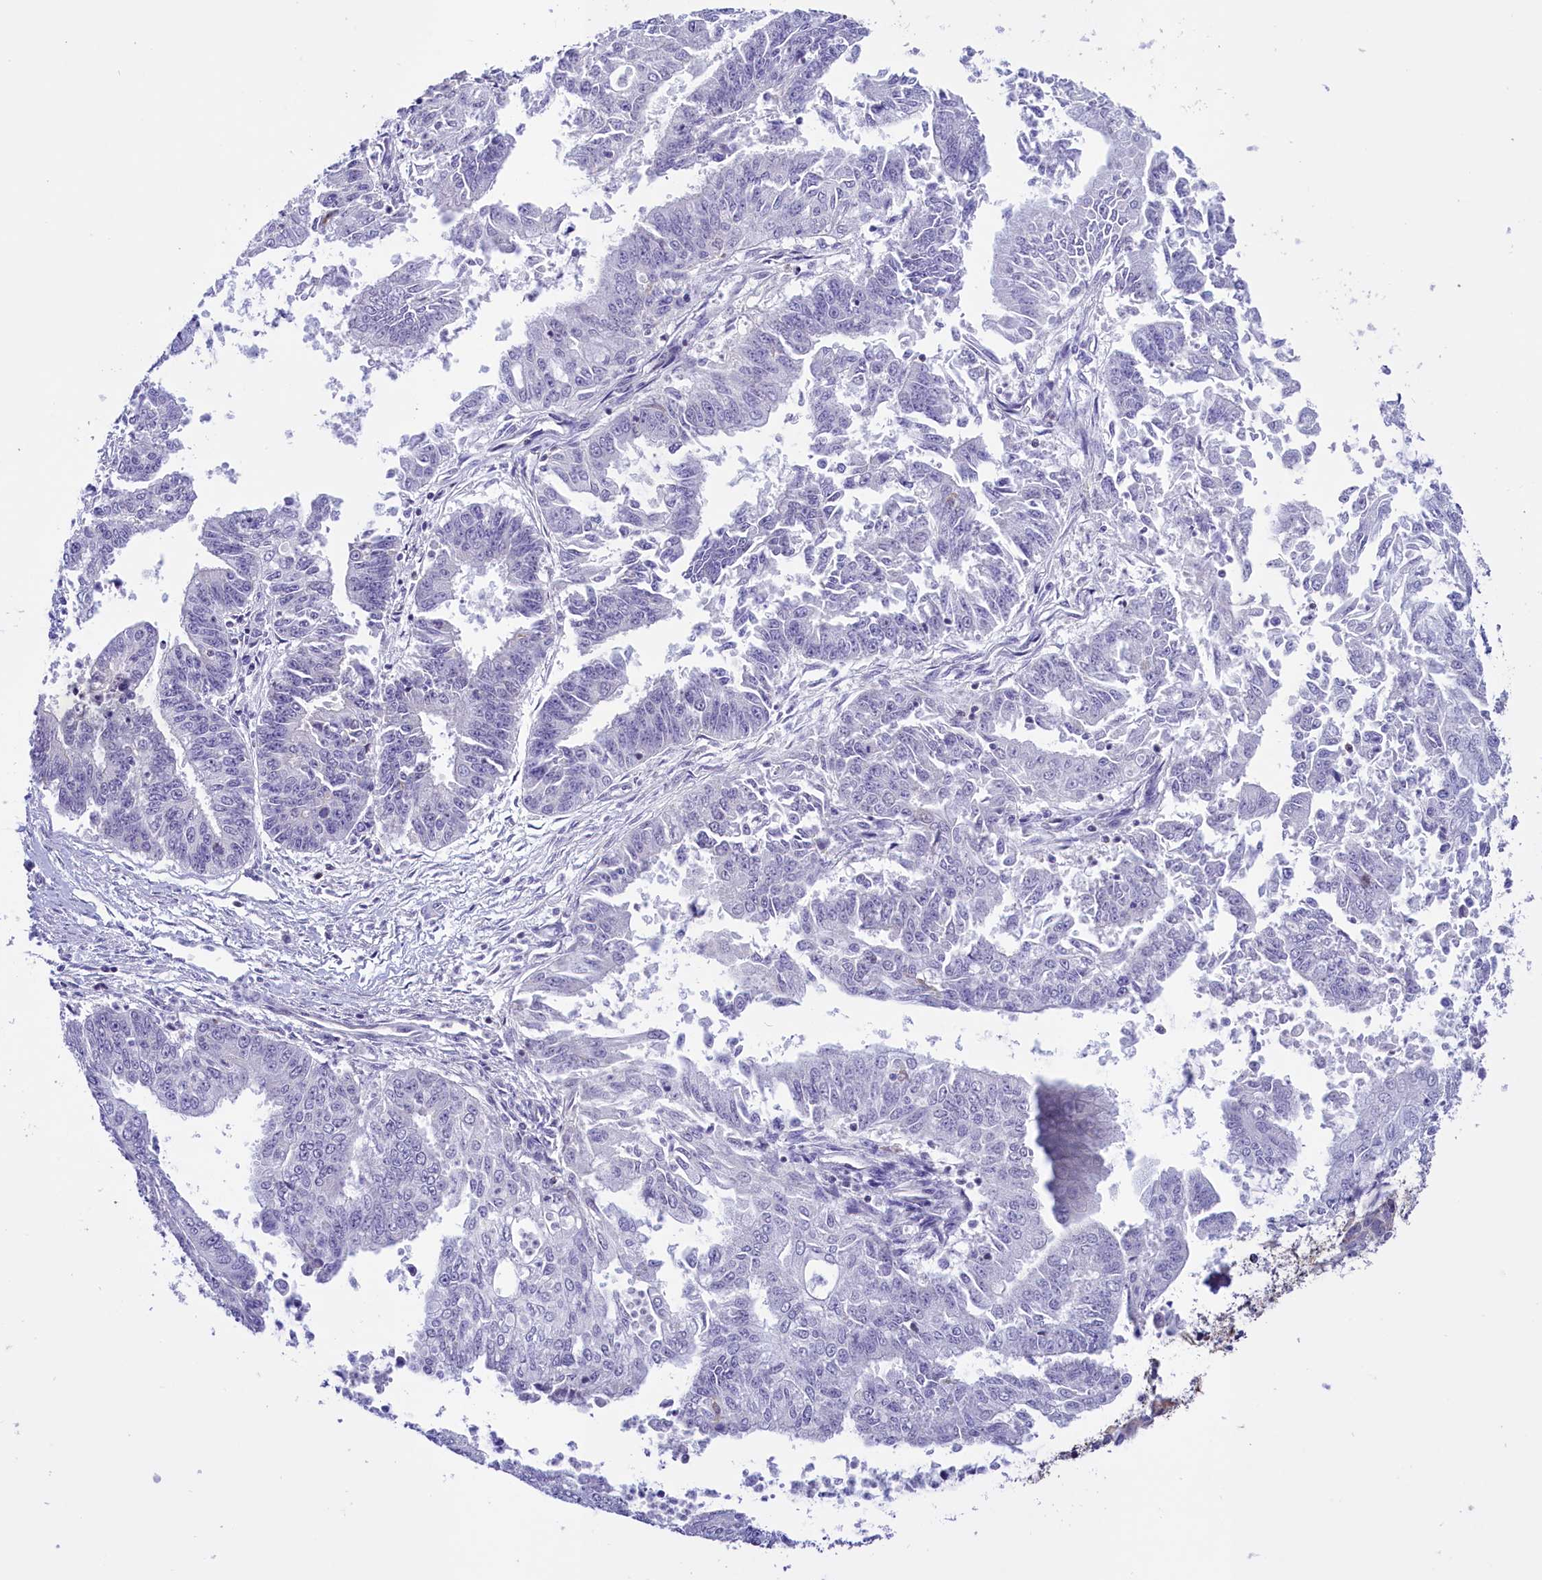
{"staining": {"intensity": "negative", "quantity": "none", "location": "none"}, "tissue": "endometrial cancer", "cell_type": "Tumor cells", "image_type": "cancer", "snomed": [{"axis": "morphology", "description": "Adenocarcinoma, NOS"}, {"axis": "topography", "description": "Endometrium"}], "caption": "High magnification brightfield microscopy of endometrial adenocarcinoma stained with DAB (brown) and counterstained with hematoxylin (blue): tumor cells show no significant positivity.", "gene": "ABAT", "patient": {"sex": "female", "age": 73}}